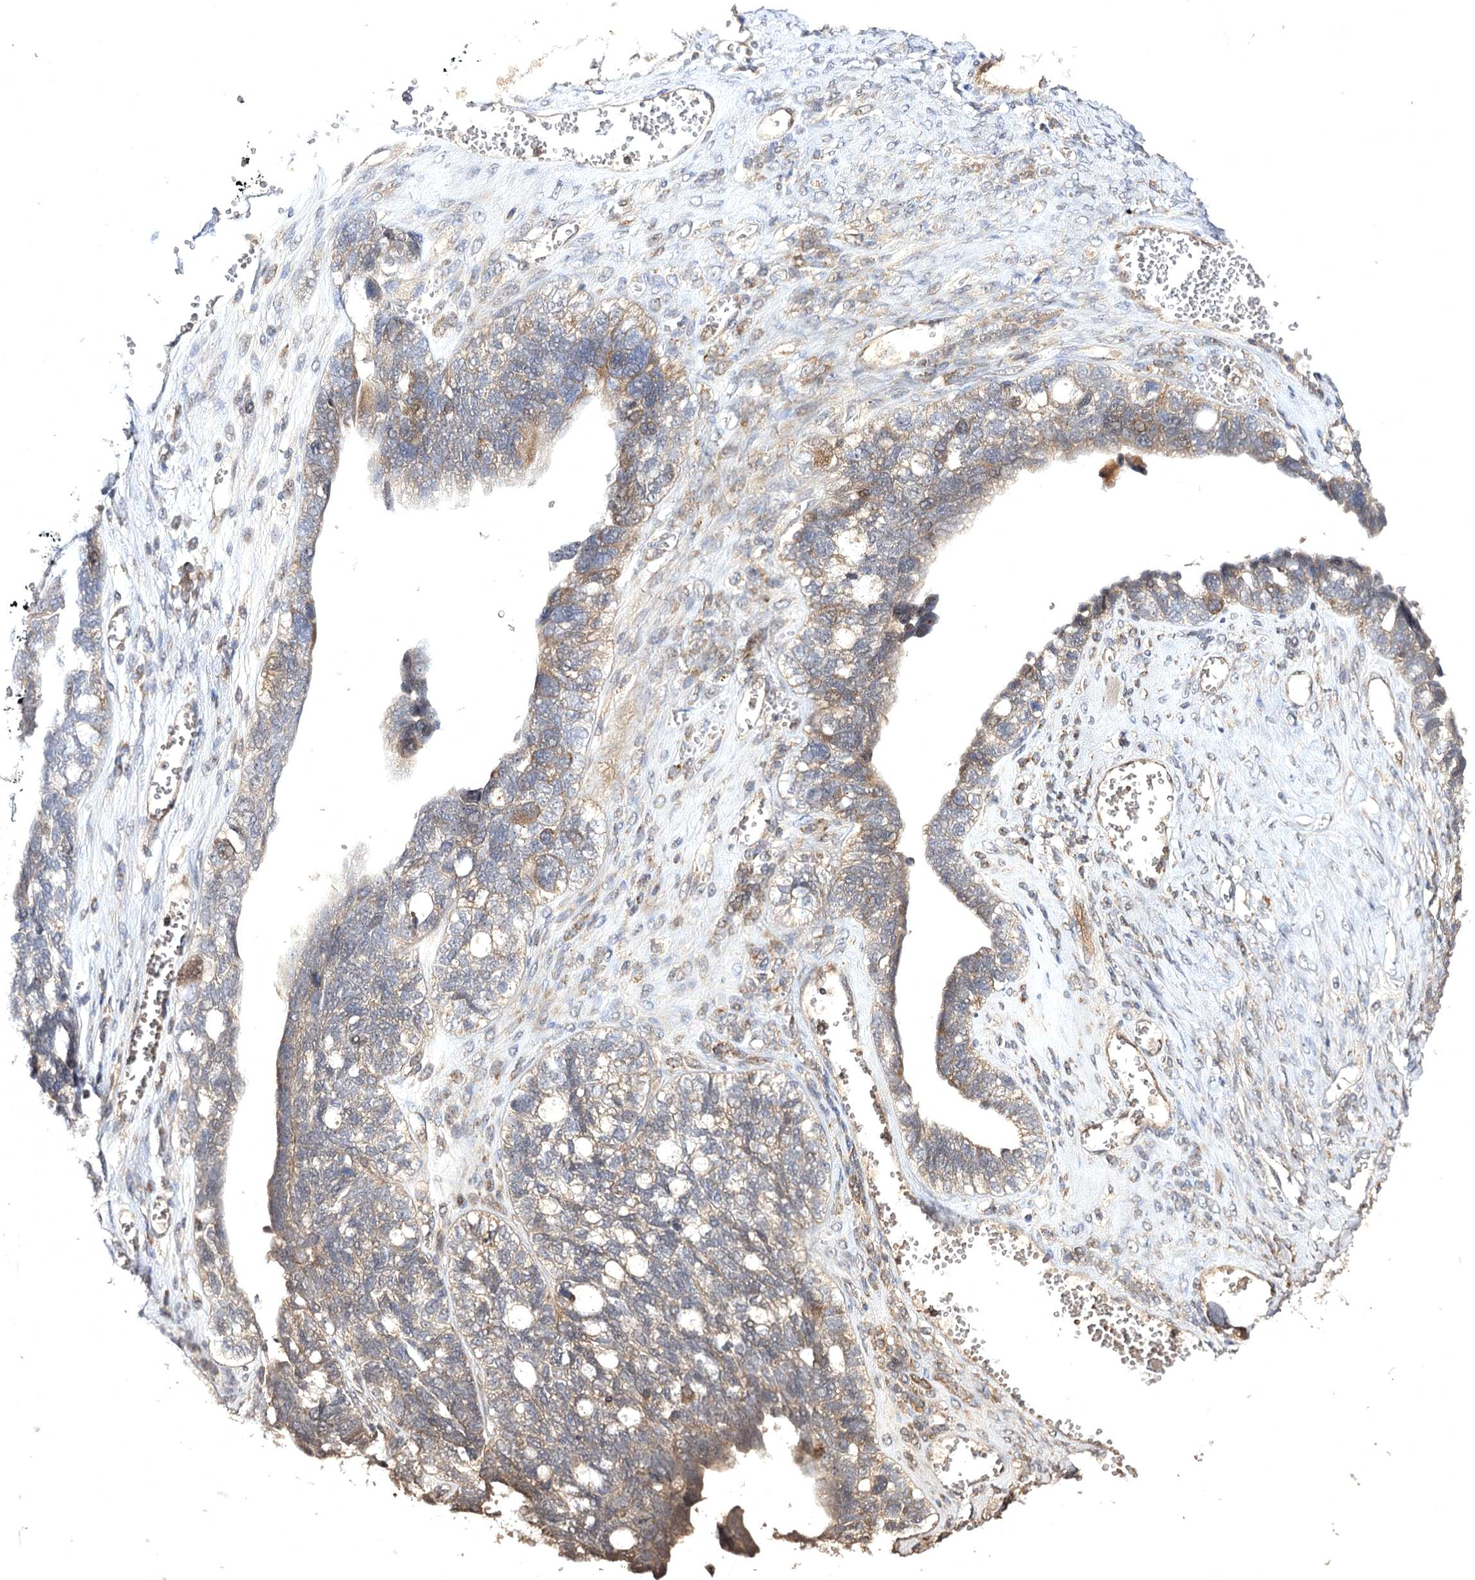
{"staining": {"intensity": "weak", "quantity": "25%-75%", "location": "cytoplasmic/membranous"}, "tissue": "ovarian cancer", "cell_type": "Tumor cells", "image_type": "cancer", "snomed": [{"axis": "morphology", "description": "Cystadenocarcinoma, serous, NOS"}, {"axis": "topography", "description": "Ovary"}], "caption": "Immunohistochemistry (DAB (3,3'-diaminobenzidine)) staining of ovarian cancer demonstrates weak cytoplasmic/membranous protein staining in approximately 25%-75% of tumor cells. (IHC, brightfield microscopy, high magnification).", "gene": "BCR", "patient": {"sex": "female", "age": 79}}